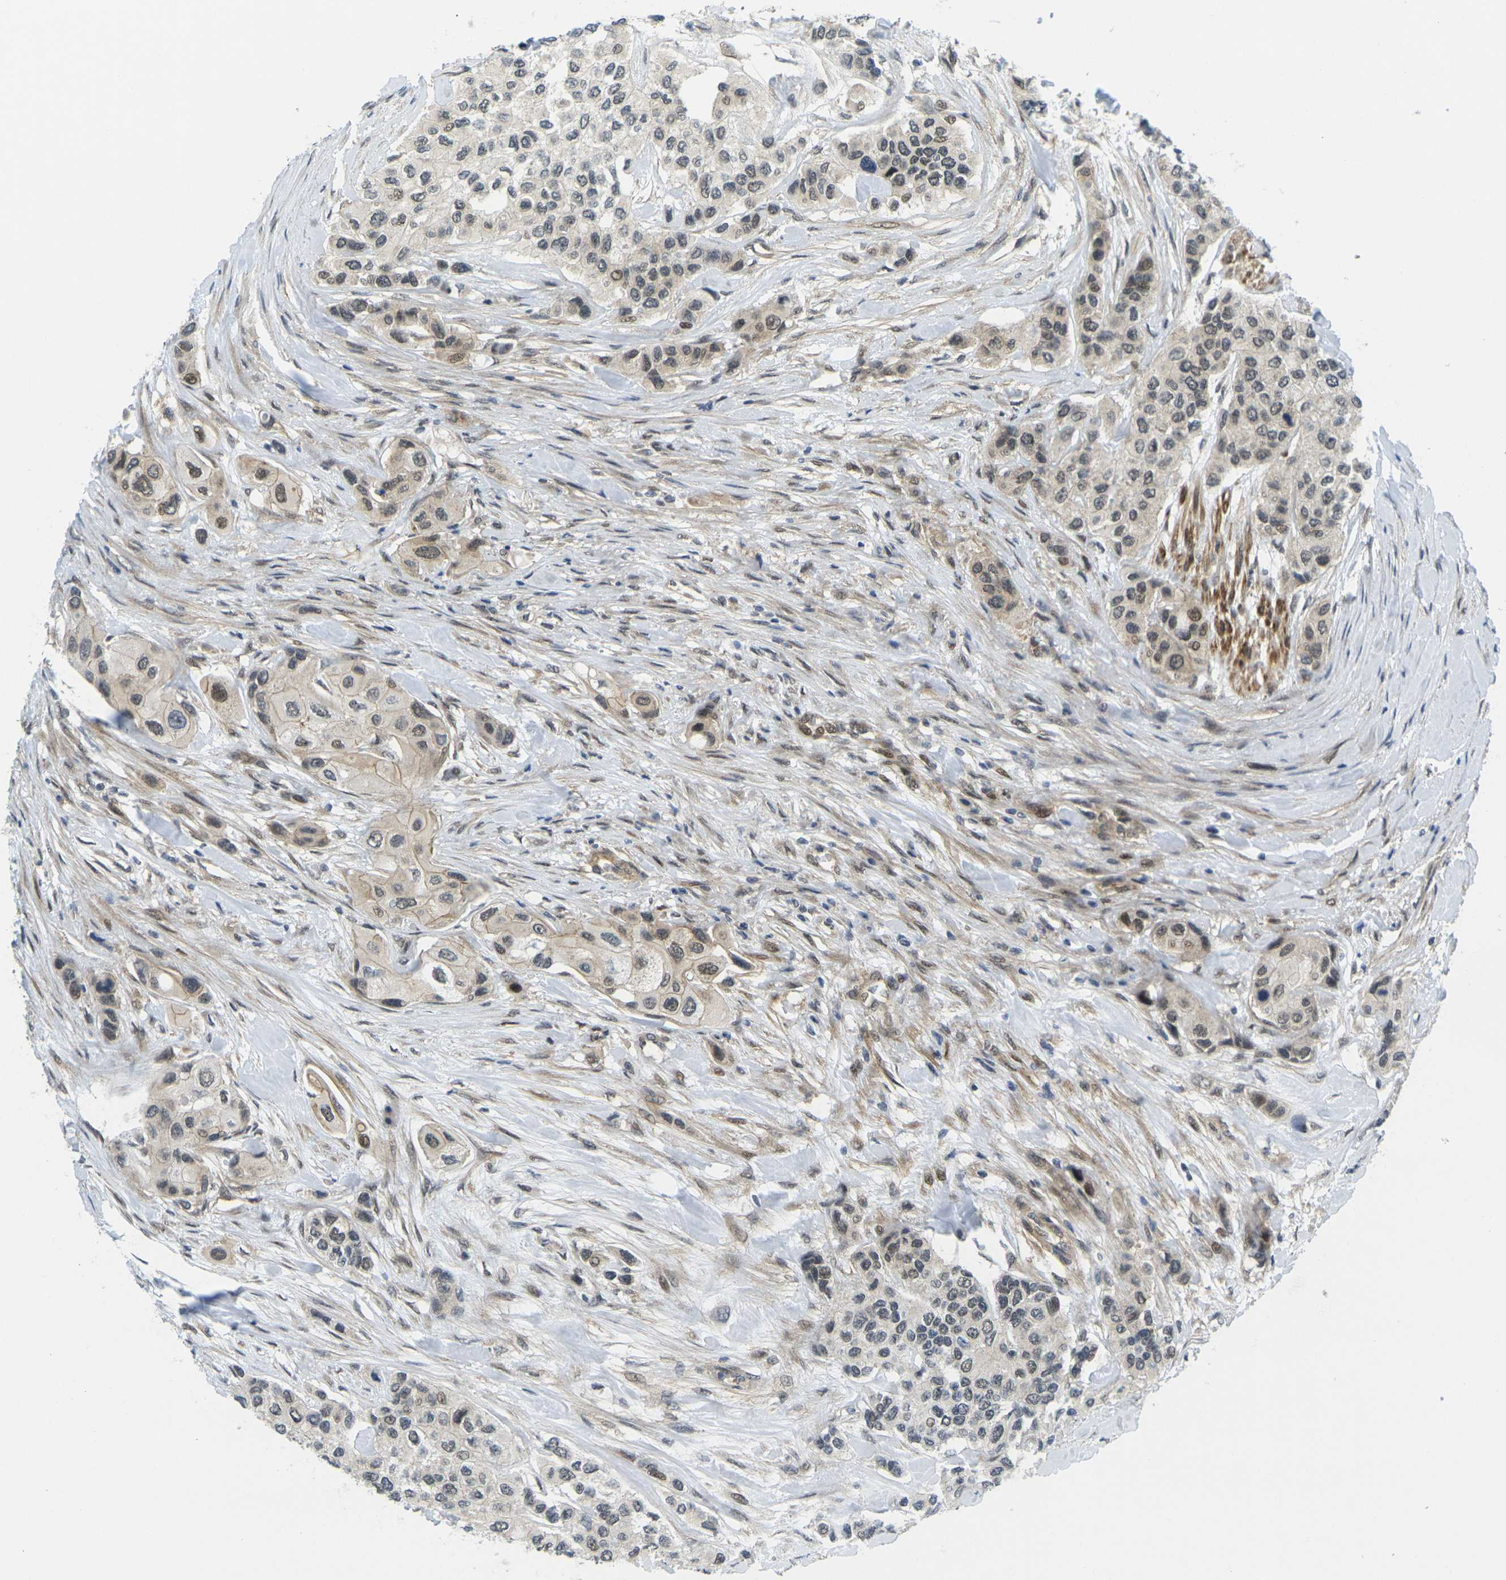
{"staining": {"intensity": "moderate", "quantity": "25%-75%", "location": "nuclear"}, "tissue": "urothelial cancer", "cell_type": "Tumor cells", "image_type": "cancer", "snomed": [{"axis": "morphology", "description": "Urothelial carcinoma, High grade"}, {"axis": "topography", "description": "Urinary bladder"}], "caption": "The histopathology image reveals staining of urothelial cancer, revealing moderate nuclear protein expression (brown color) within tumor cells.", "gene": "KCTD10", "patient": {"sex": "female", "age": 56}}